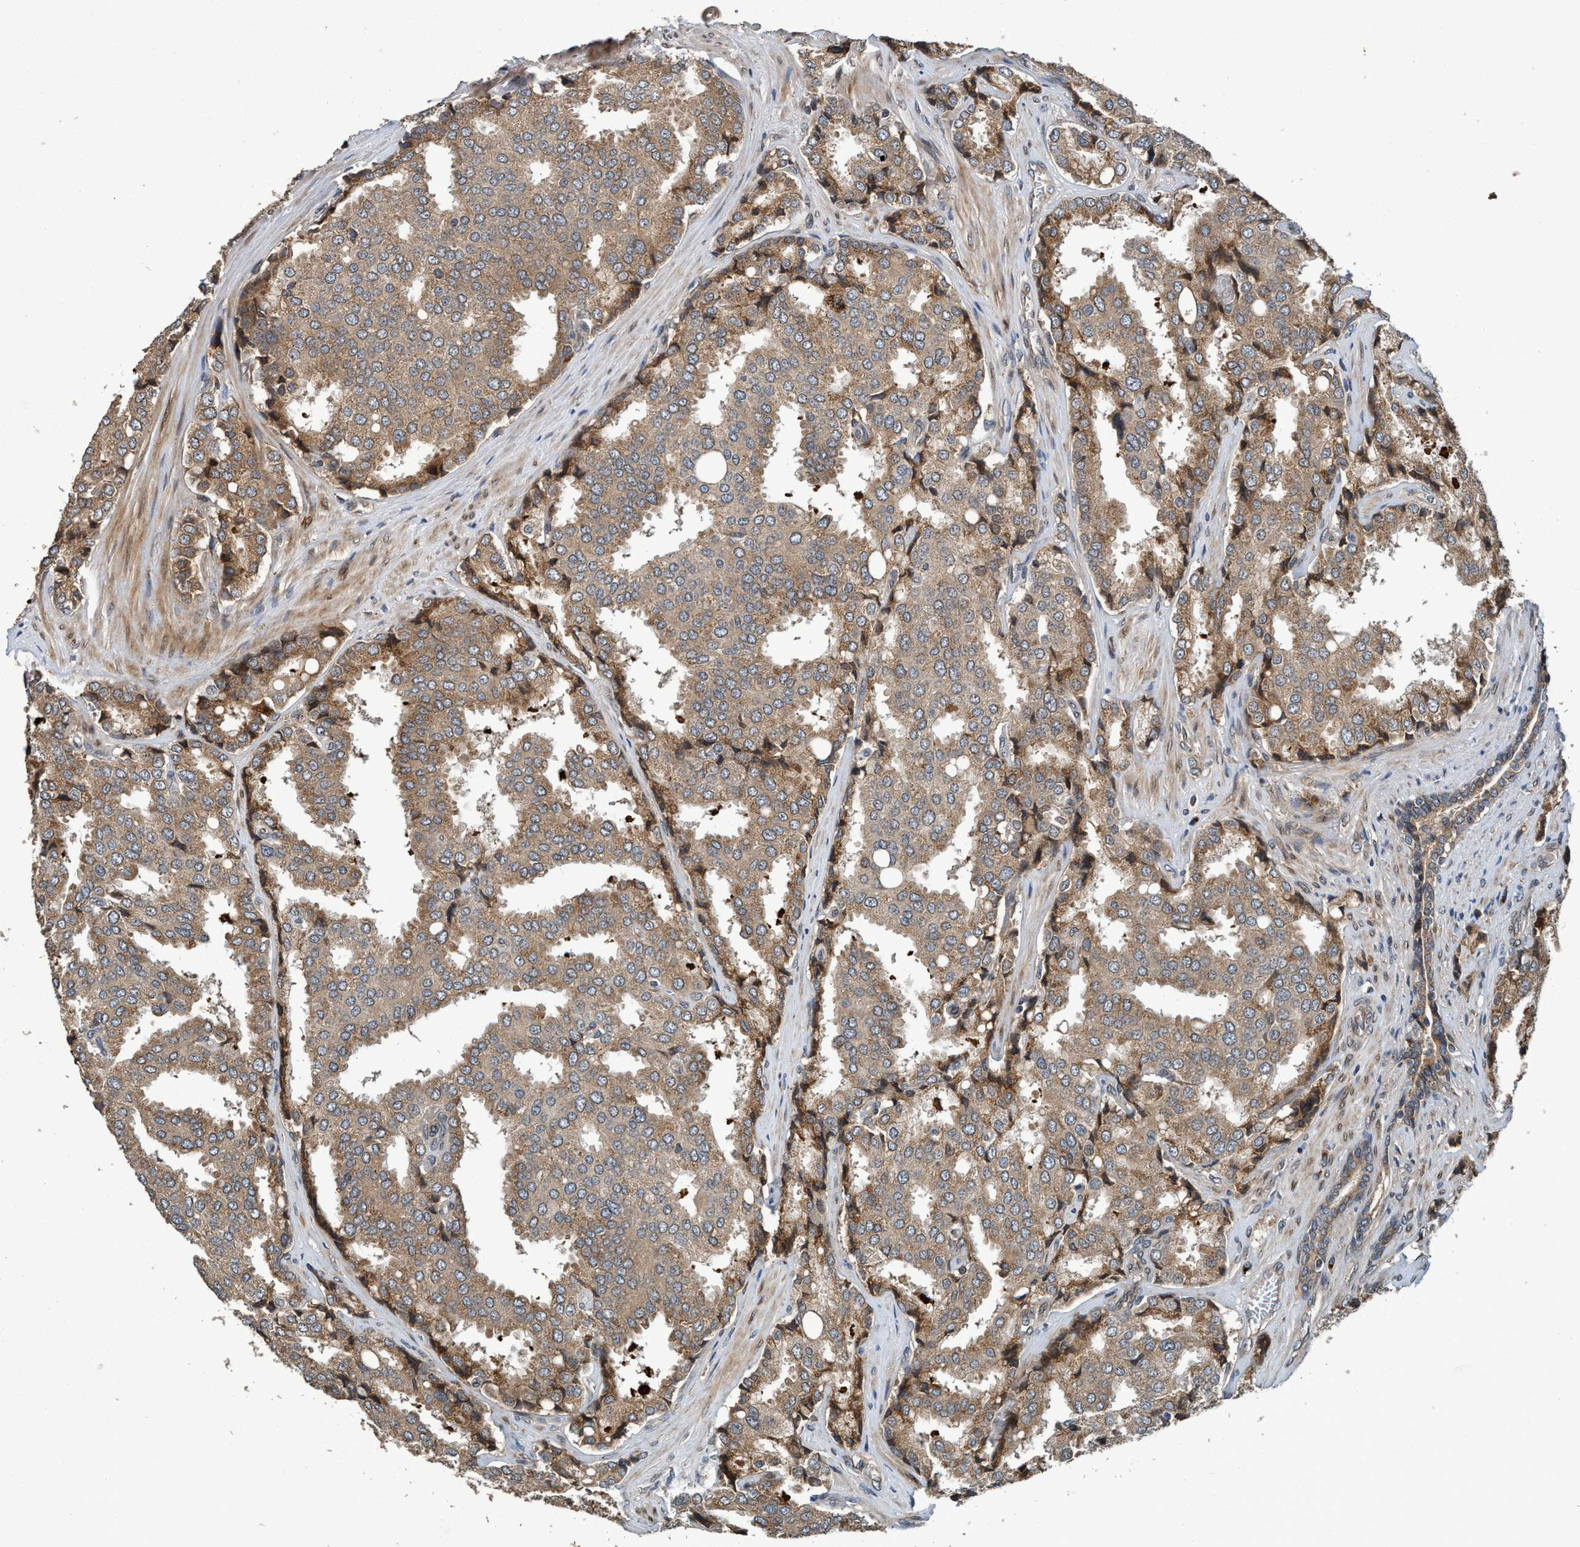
{"staining": {"intensity": "weak", "quantity": ">75%", "location": "cytoplasmic/membranous"}, "tissue": "prostate cancer", "cell_type": "Tumor cells", "image_type": "cancer", "snomed": [{"axis": "morphology", "description": "Adenocarcinoma, High grade"}, {"axis": "topography", "description": "Prostate"}], "caption": "IHC of human high-grade adenocarcinoma (prostate) demonstrates low levels of weak cytoplasmic/membranous expression in about >75% of tumor cells.", "gene": "MACC1", "patient": {"sex": "male", "age": 50}}